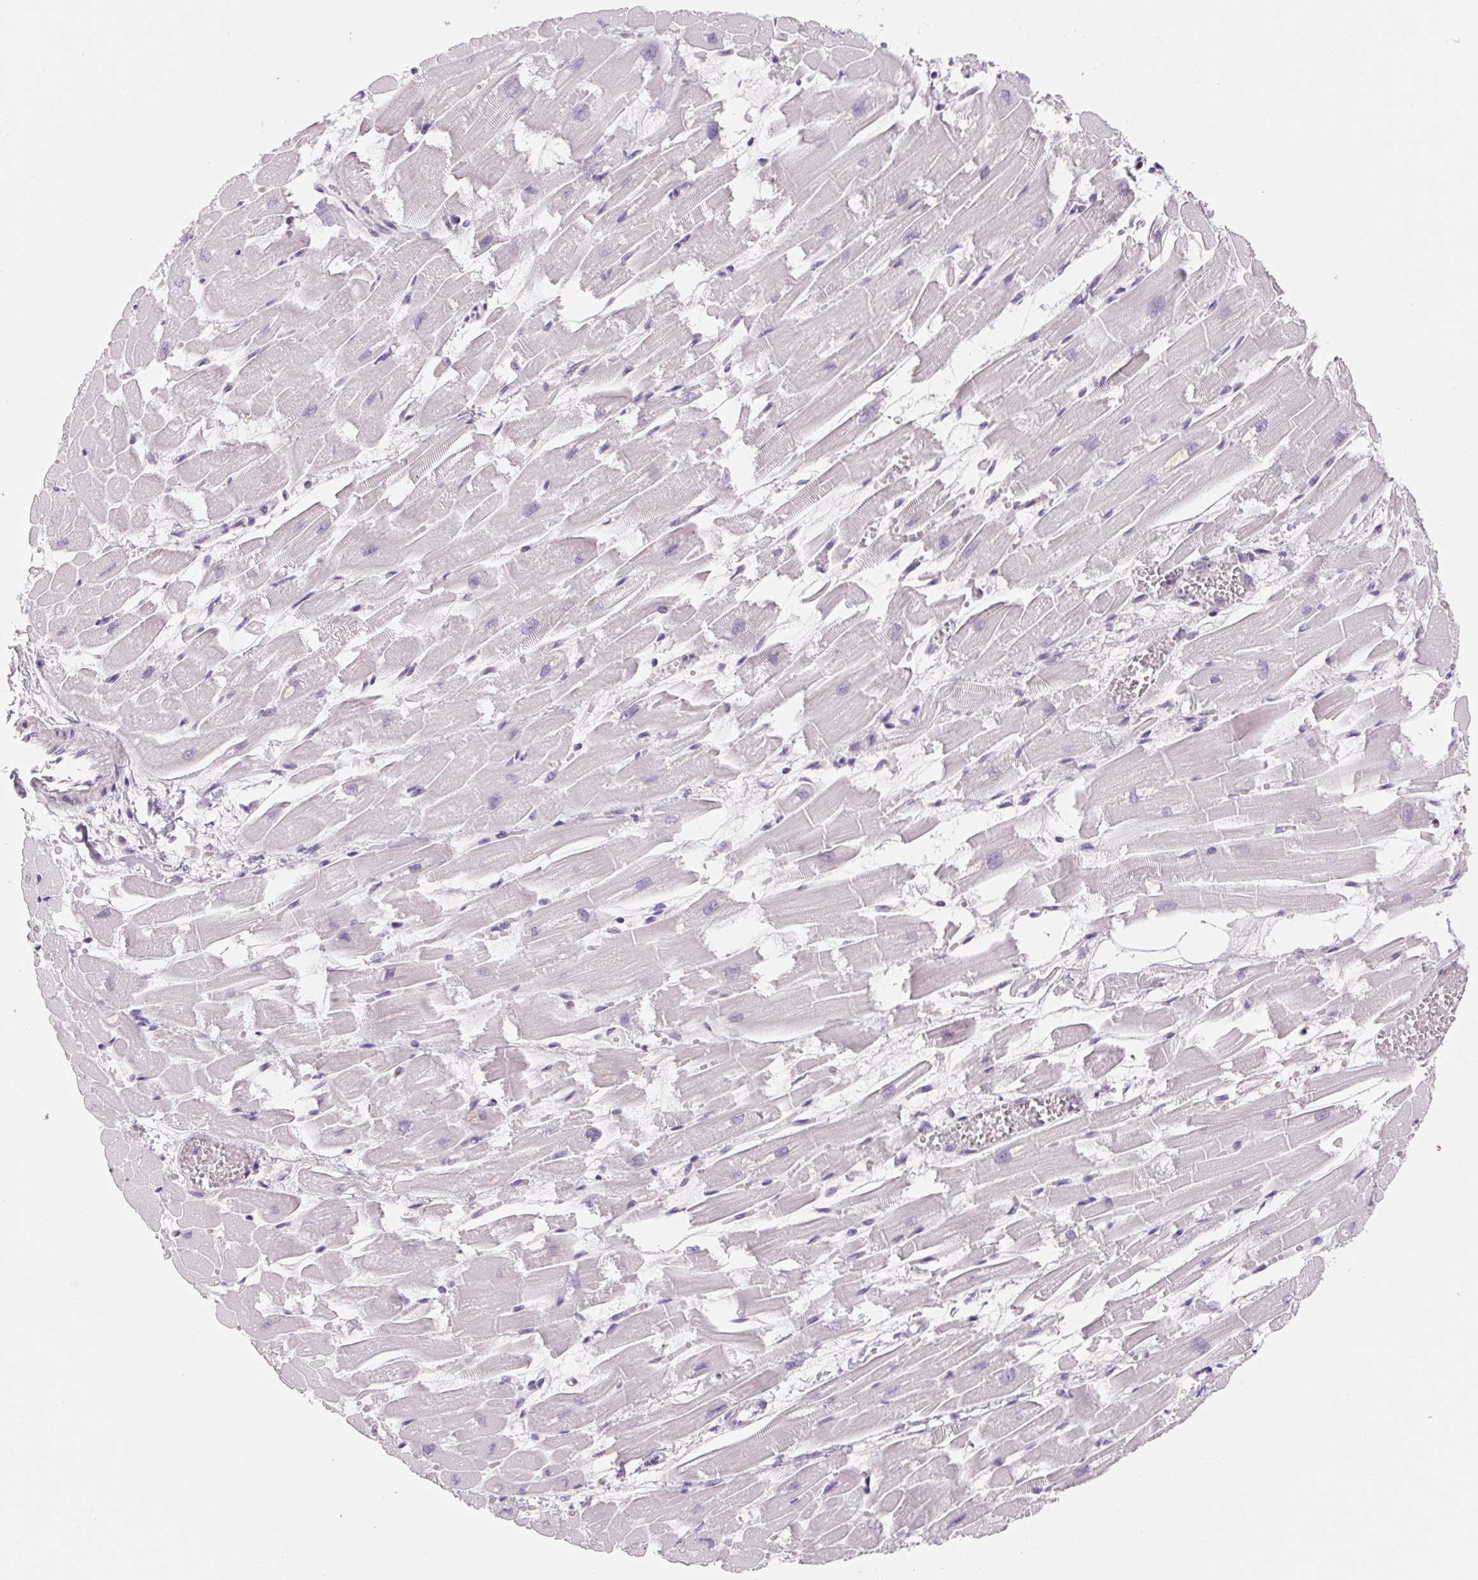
{"staining": {"intensity": "negative", "quantity": "none", "location": "none"}, "tissue": "heart muscle", "cell_type": "Cardiomyocytes", "image_type": "normal", "snomed": [{"axis": "morphology", "description": "Normal tissue, NOS"}, {"axis": "topography", "description": "Heart"}], "caption": "An IHC micrograph of normal heart muscle is shown. There is no staining in cardiomyocytes of heart muscle. The staining is performed using DAB brown chromogen with nuclei counter-stained in using hematoxylin.", "gene": "ZIC4", "patient": {"sex": "female", "age": 52}}